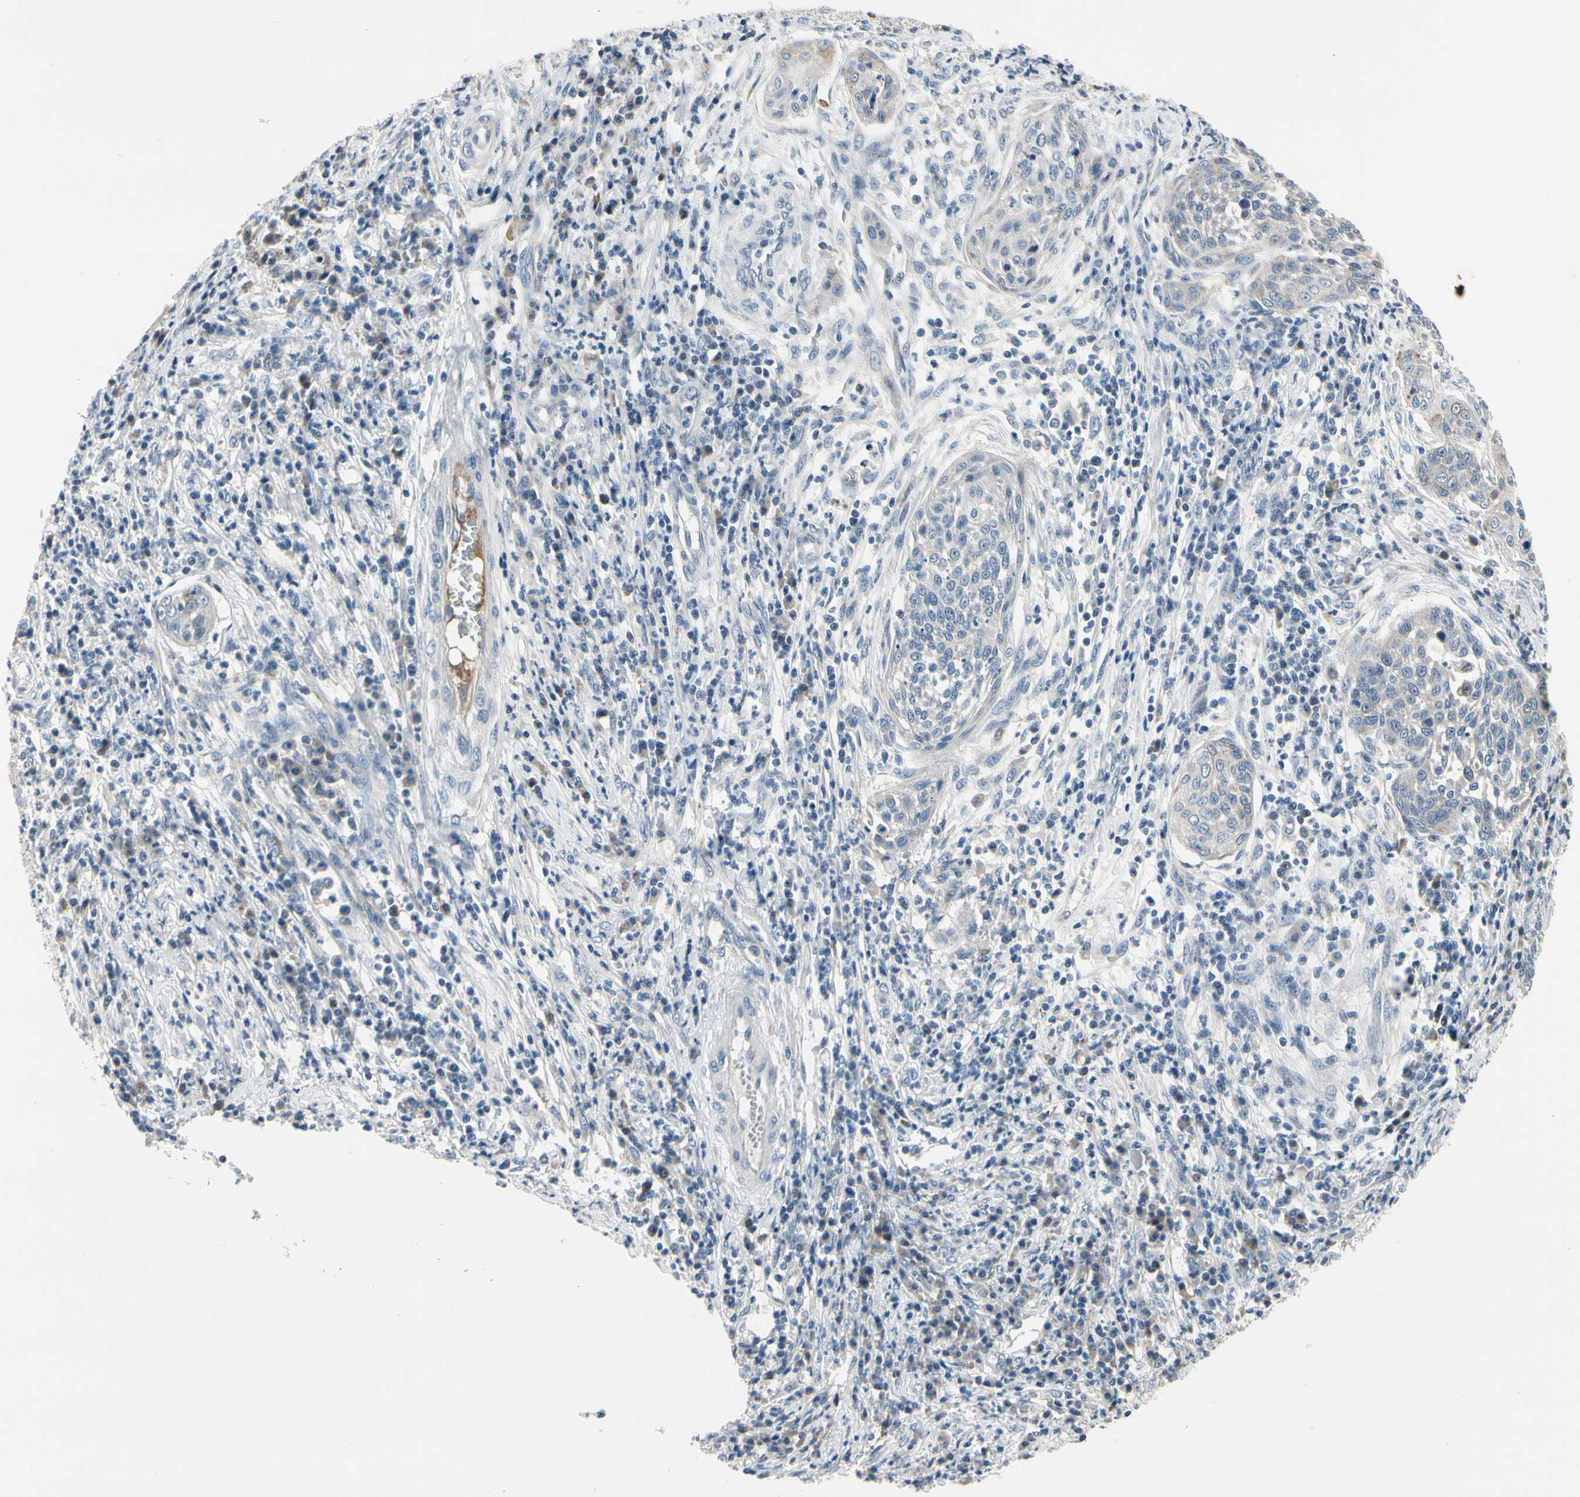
{"staining": {"intensity": "negative", "quantity": "none", "location": "none"}, "tissue": "cervical cancer", "cell_type": "Tumor cells", "image_type": "cancer", "snomed": [{"axis": "morphology", "description": "Squamous cell carcinoma, NOS"}, {"axis": "topography", "description": "Cervix"}], "caption": "DAB immunohistochemical staining of human cervical squamous cell carcinoma shows no significant expression in tumor cells.", "gene": "NFASC", "patient": {"sex": "female", "age": 34}}